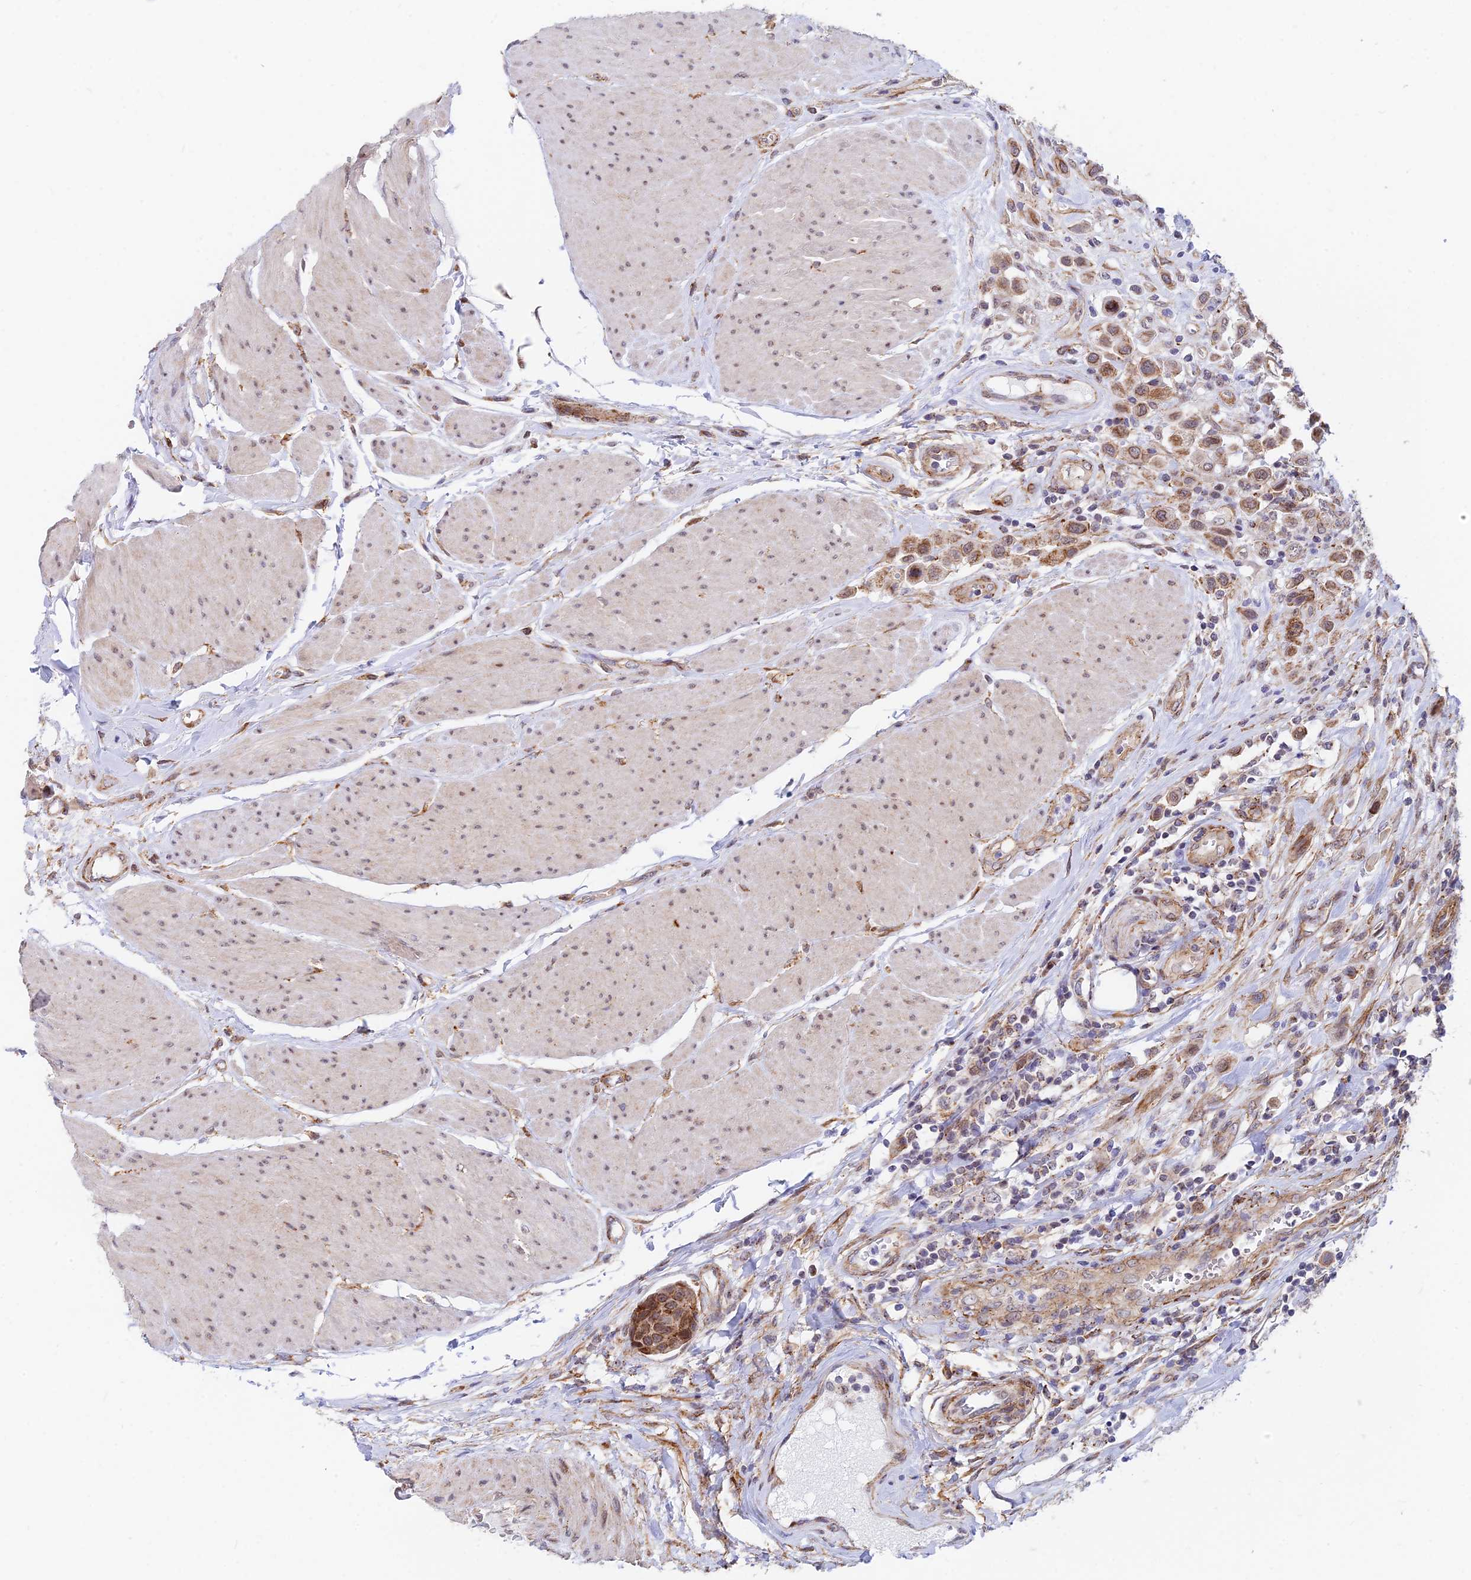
{"staining": {"intensity": "moderate", "quantity": ">75%", "location": "cytoplasmic/membranous,nuclear"}, "tissue": "urothelial cancer", "cell_type": "Tumor cells", "image_type": "cancer", "snomed": [{"axis": "morphology", "description": "Urothelial carcinoma, High grade"}, {"axis": "topography", "description": "Urinary bladder"}], "caption": "Tumor cells demonstrate moderate cytoplasmic/membranous and nuclear expression in approximately >75% of cells in urothelial cancer.", "gene": "VSTM2L", "patient": {"sex": "male", "age": 50}}